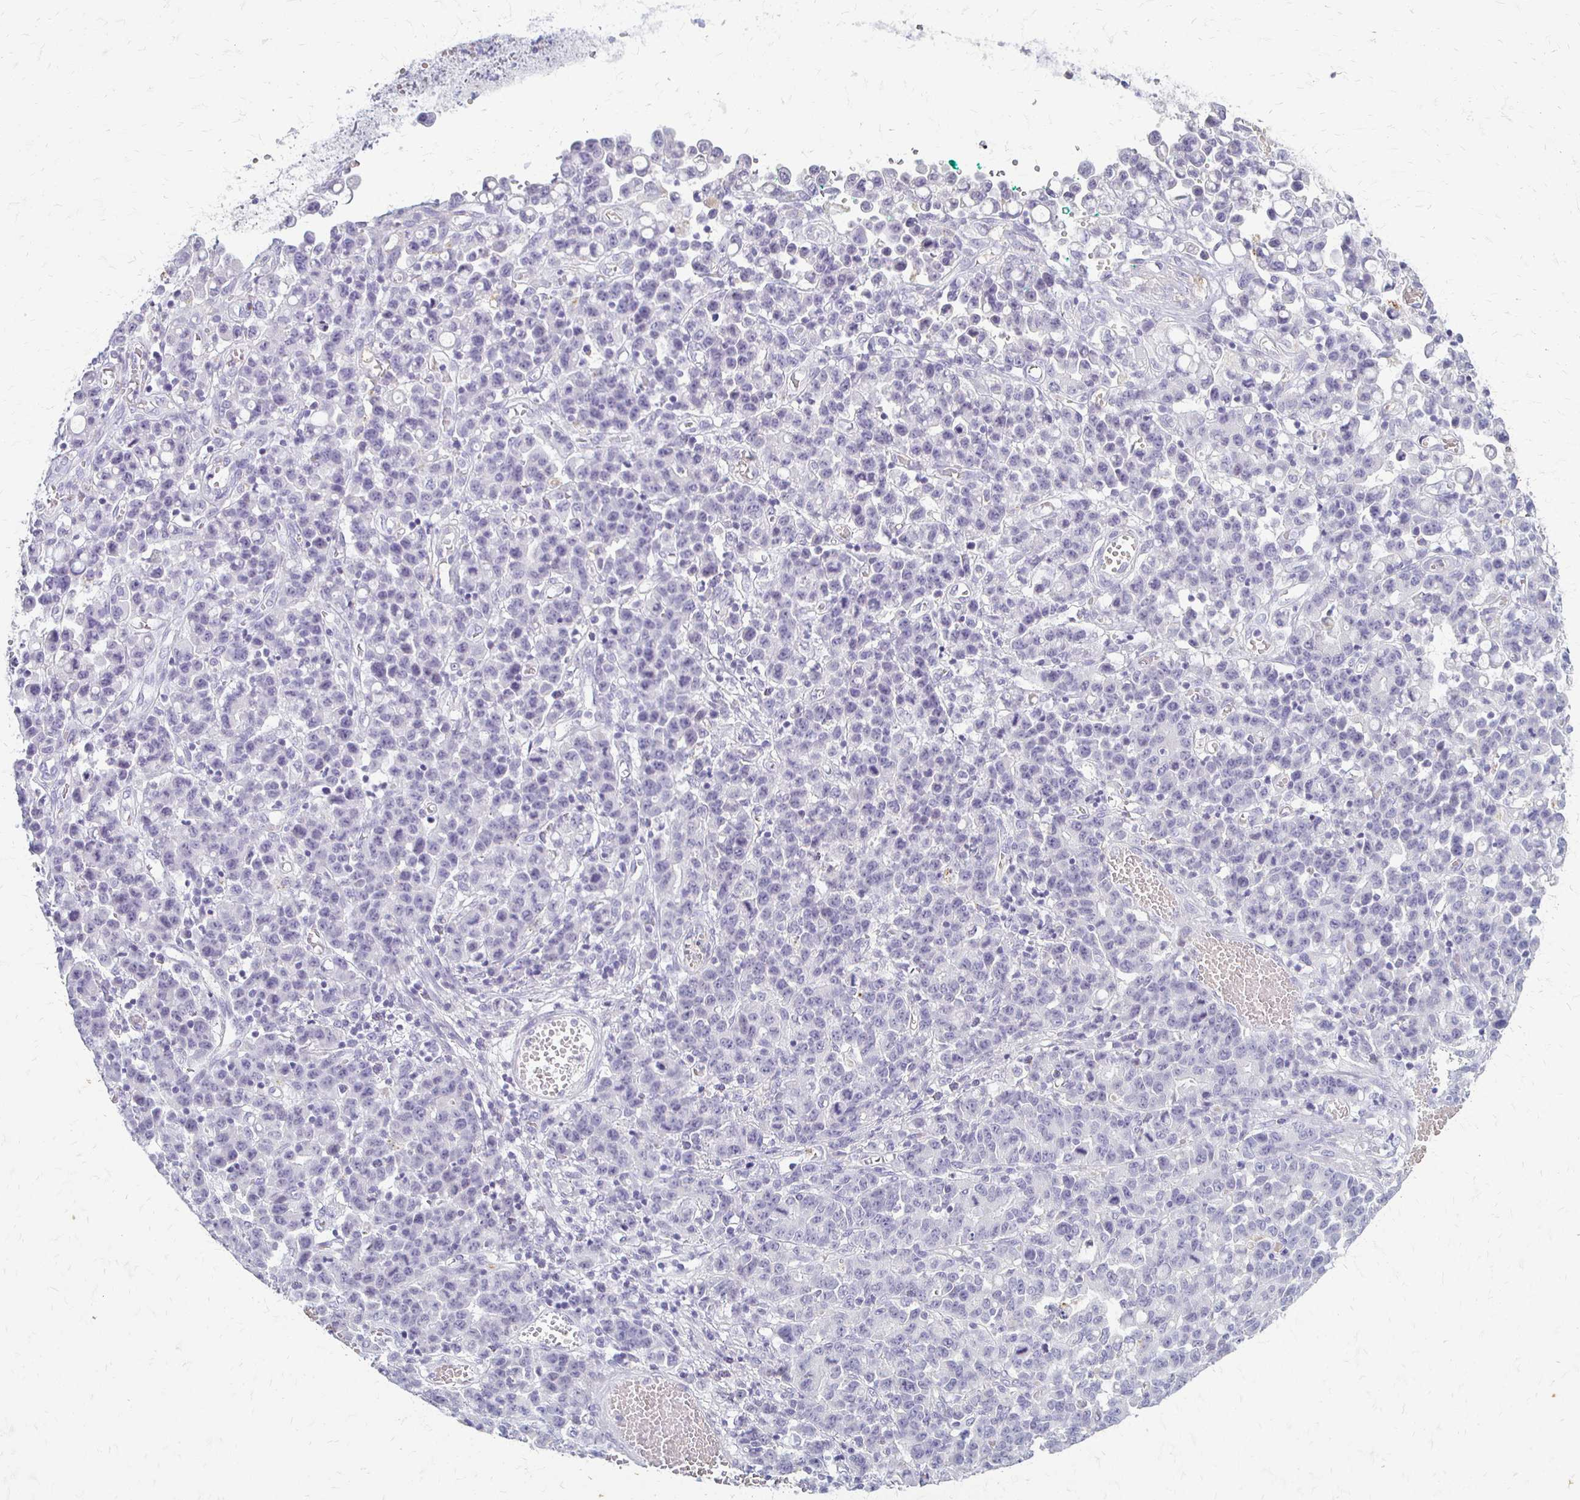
{"staining": {"intensity": "negative", "quantity": "none", "location": "none"}, "tissue": "stomach cancer", "cell_type": "Tumor cells", "image_type": "cancer", "snomed": [{"axis": "morphology", "description": "Adenocarcinoma, NOS"}, {"axis": "topography", "description": "Stomach, upper"}], "caption": "Tumor cells are negative for protein expression in human stomach adenocarcinoma. Brightfield microscopy of immunohistochemistry stained with DAB (3,3'-diaminobenzidine) (brown) and hematoxylin (blue), captured at high magnification.", "gene": "ACP5", "patient": {"sex": "male", "age": 69}}